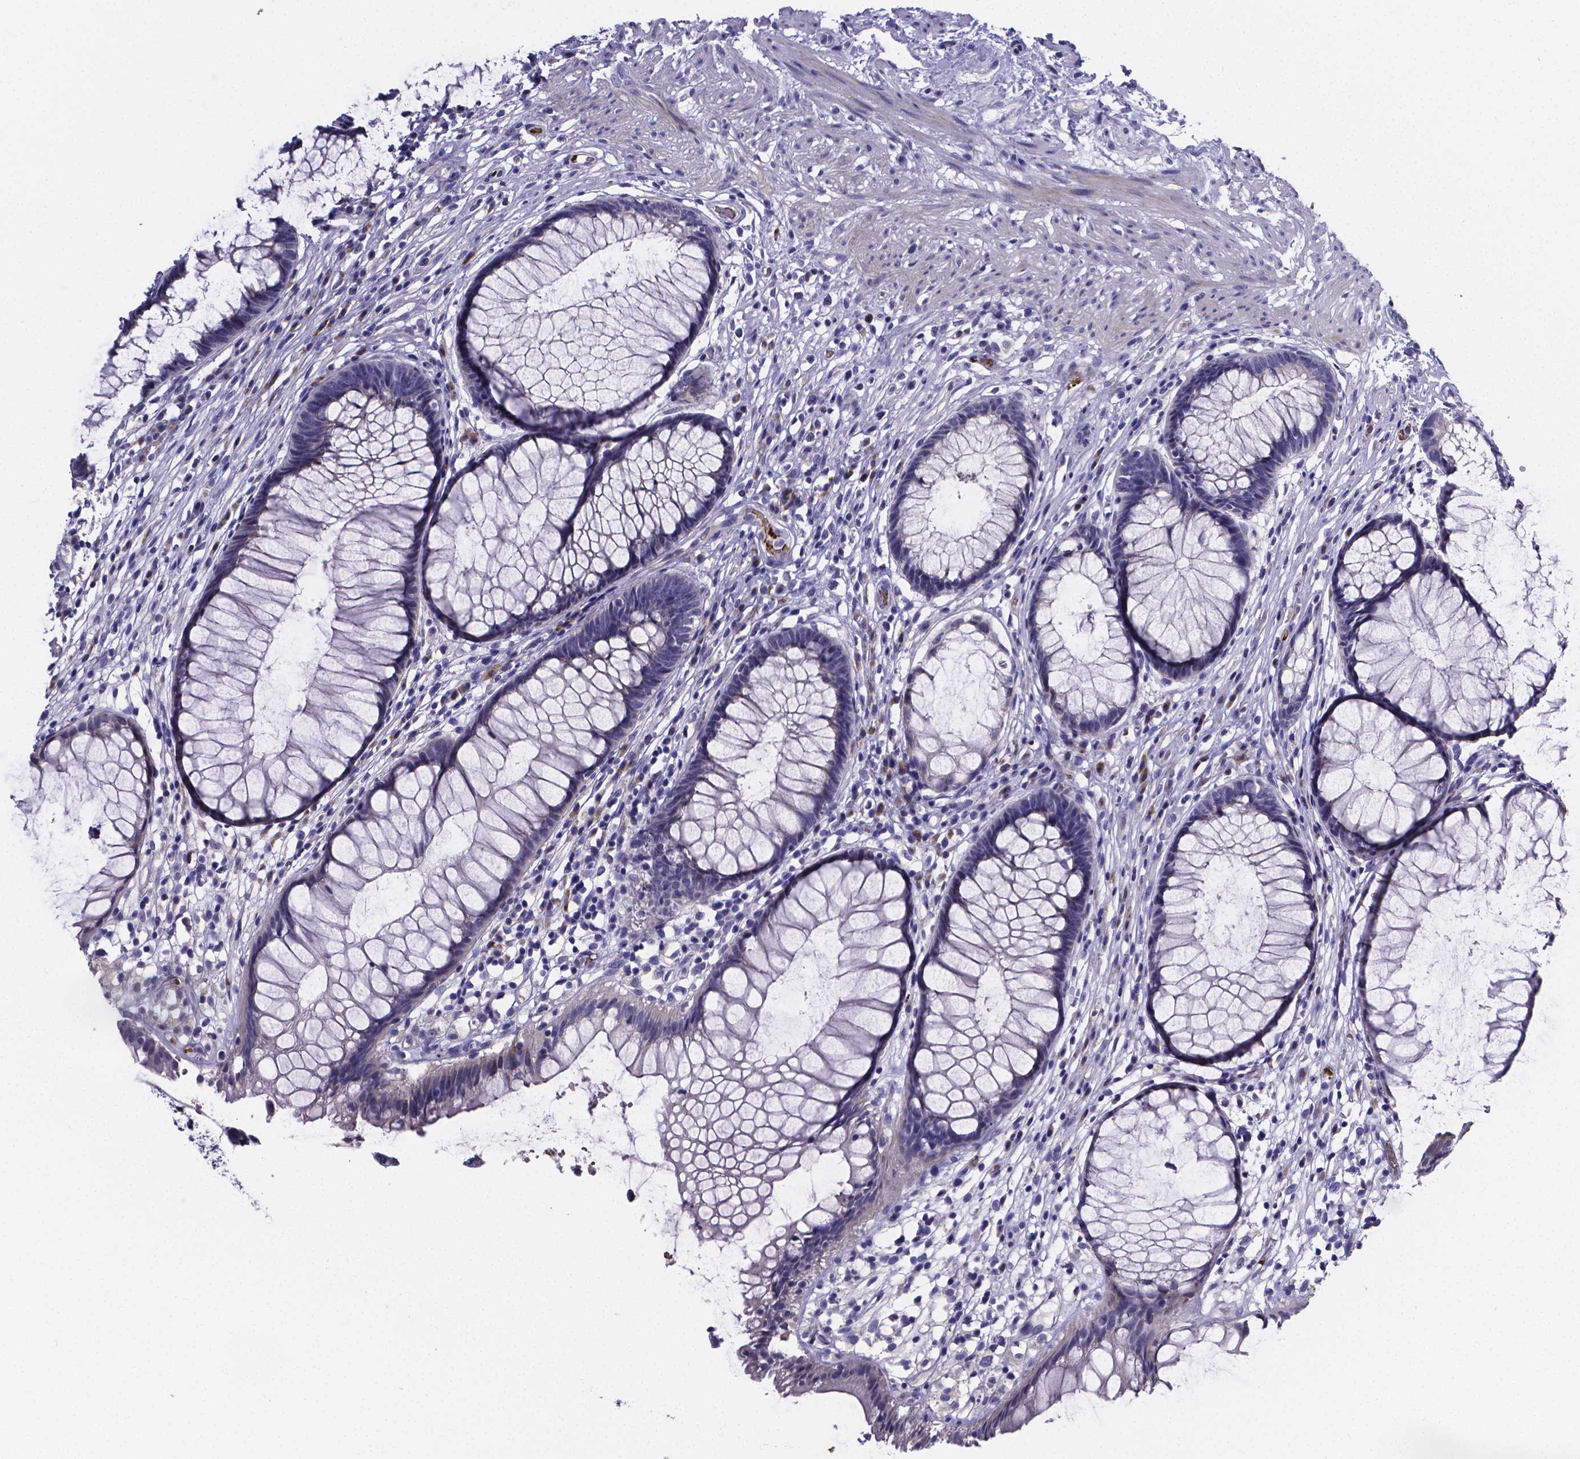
{"staining": {"intensity": "negative", "quantity": "none", "location": "none"}, "tissue": "rectum", "cell_type": "Glandular cells", "image_type": "normal", "snomed": [{"axis": "morphology", "description": "Normal tissue, NOS"}, {"axis": "topography", "description": "Smooth muscle"}, {"axis": "topography", "description": "Rectum"}], "caption": "An image of rectum stained for a protein demonstrates no brown staining in glandular cells.", "gene": "GABRA3", "patient": {"sex": "male", "age": 53}}